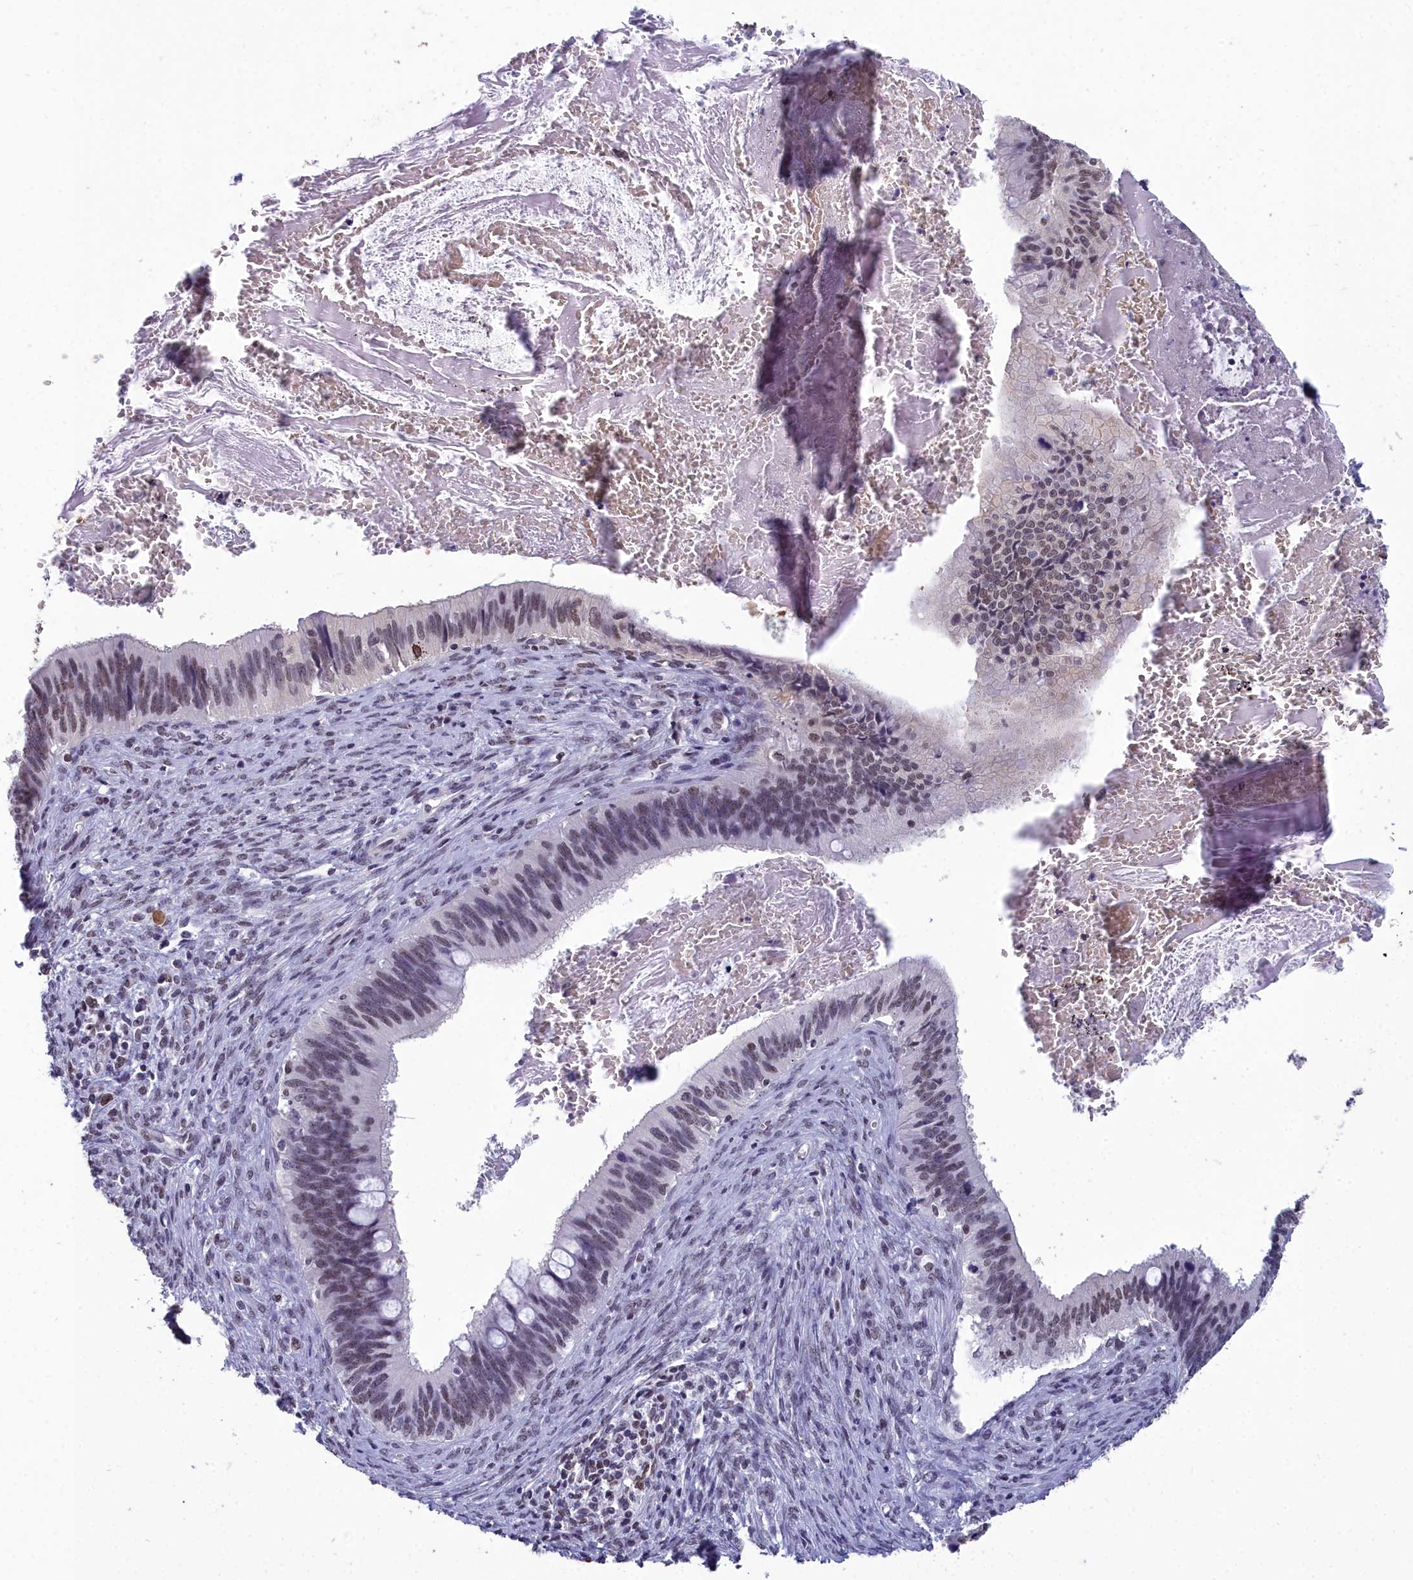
{"staining": {"intensity": "weak", "quantity": "25%-75%", "location": "nuclear"}, "tissue": "cervical cancer", "cell_type": "Tumor cells", "image_type": "cancer", "snomed": [{"axis": "morphology", "description": "Adenocarcinoma, NOS"}, {"axis": "topography", "description": "Cervix"}], "caption": "A brown stain shows weak nuclear expression of a protein in adenocarcinoma (cervical) tumor cells. The staining was performed using DAB (3,3'-diaminobenzidine) to visualize the protein expression in brown, while the nuclei were stained in blue with hematoxylin (Magnification: 20x).", "gene": "CCDC97", "patient": {"sex": "female", "age": 42}}